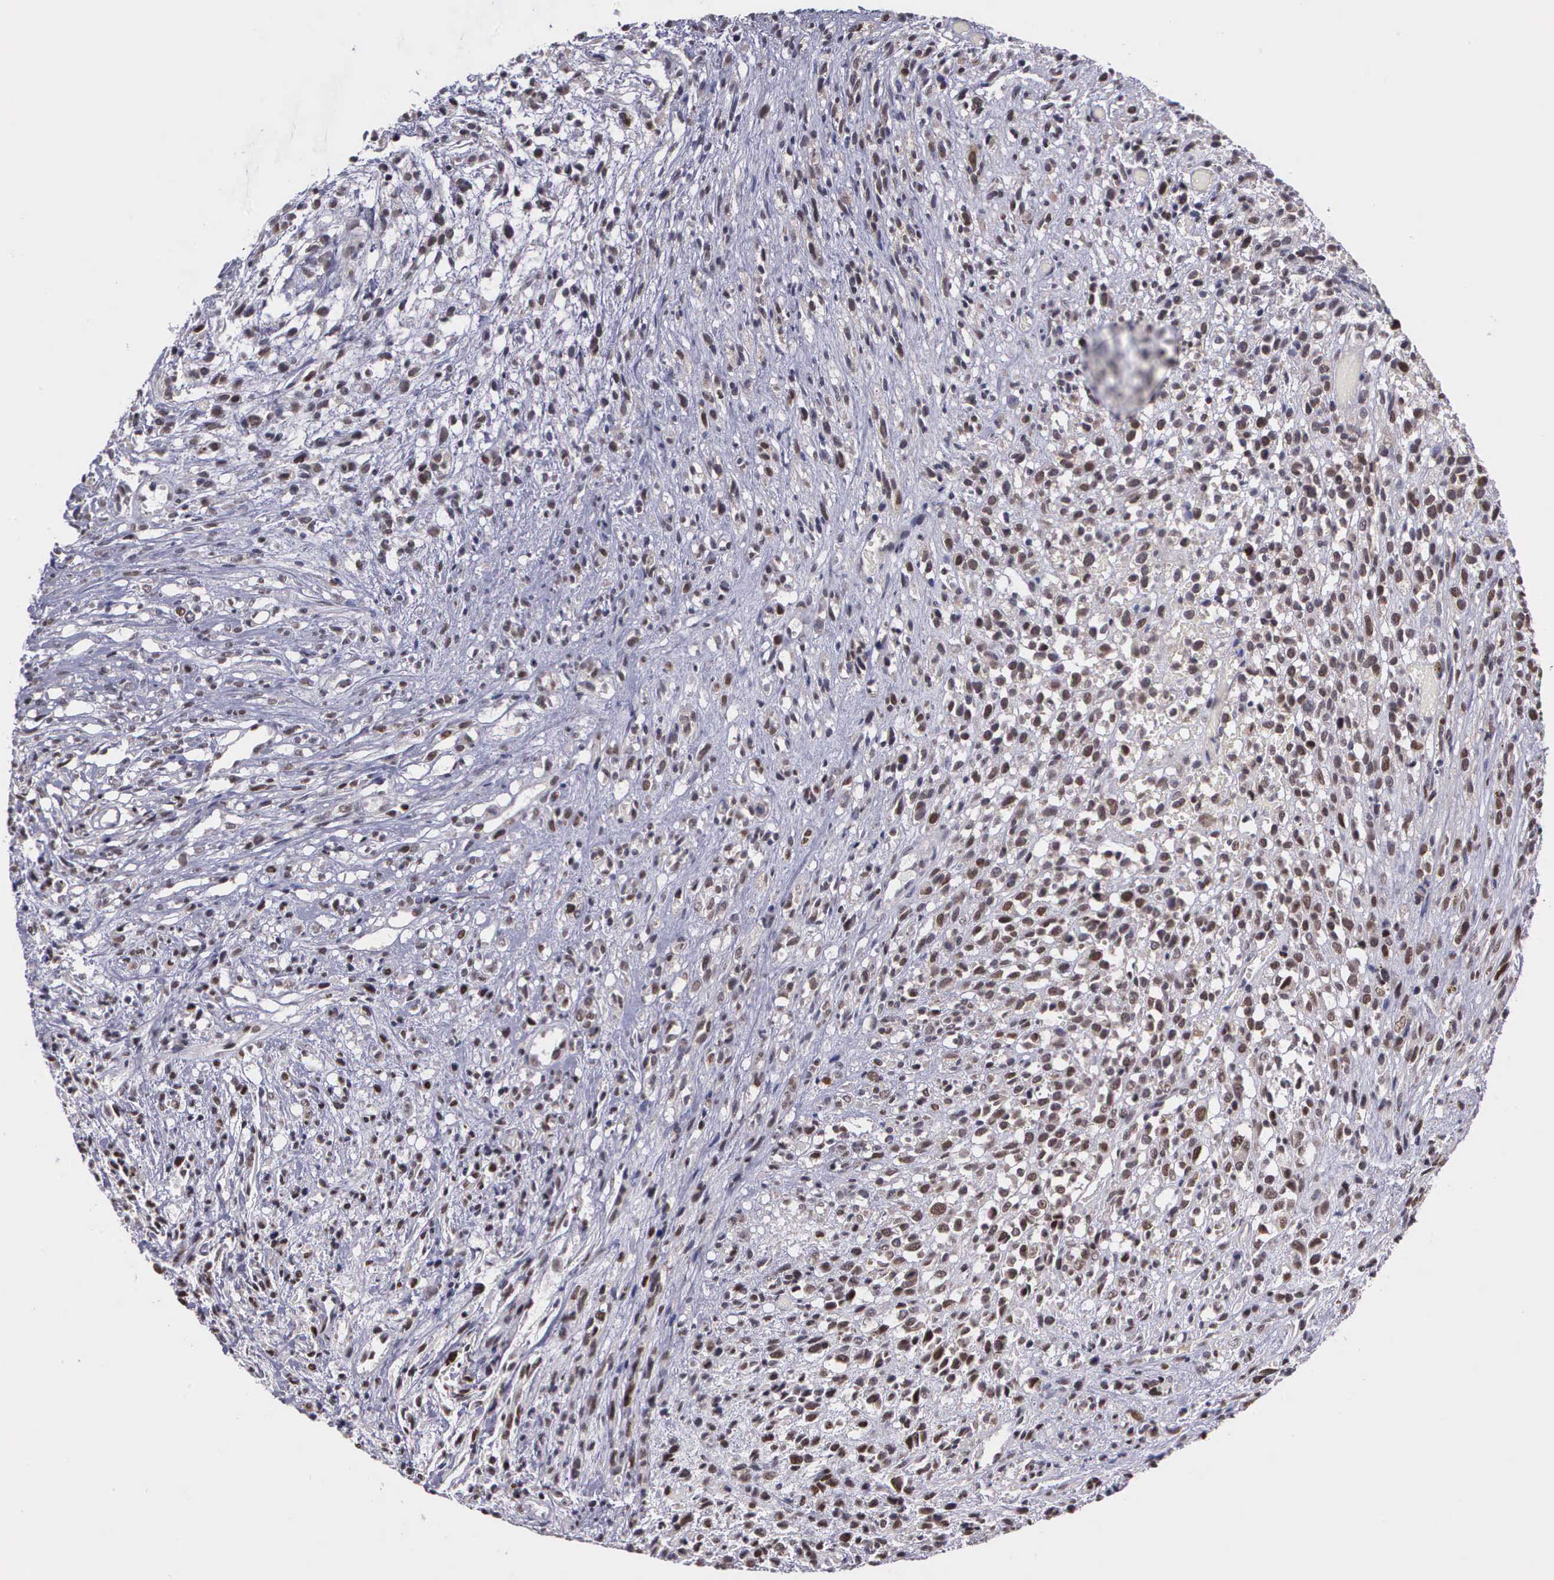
{"staining": {"intensity": "moderate", "quantity": ">75%", "location": "nuclear"}, "tissue": "glioma", "cell_type": "Tumor cells", "image_type": "cancer", "snomed": [{"axis": "morphology", "description": "Glioma, malignant, High grade"}, {"axis": "topography", "description": "Brain"}], "caption": "This image reveals immunohistochemistry staining of human glioma, with medium moderate nuclear positivity in about >75% of tumor cells.", "gene": "UBR7", "patient": {"sex": "male", "age": 66}}